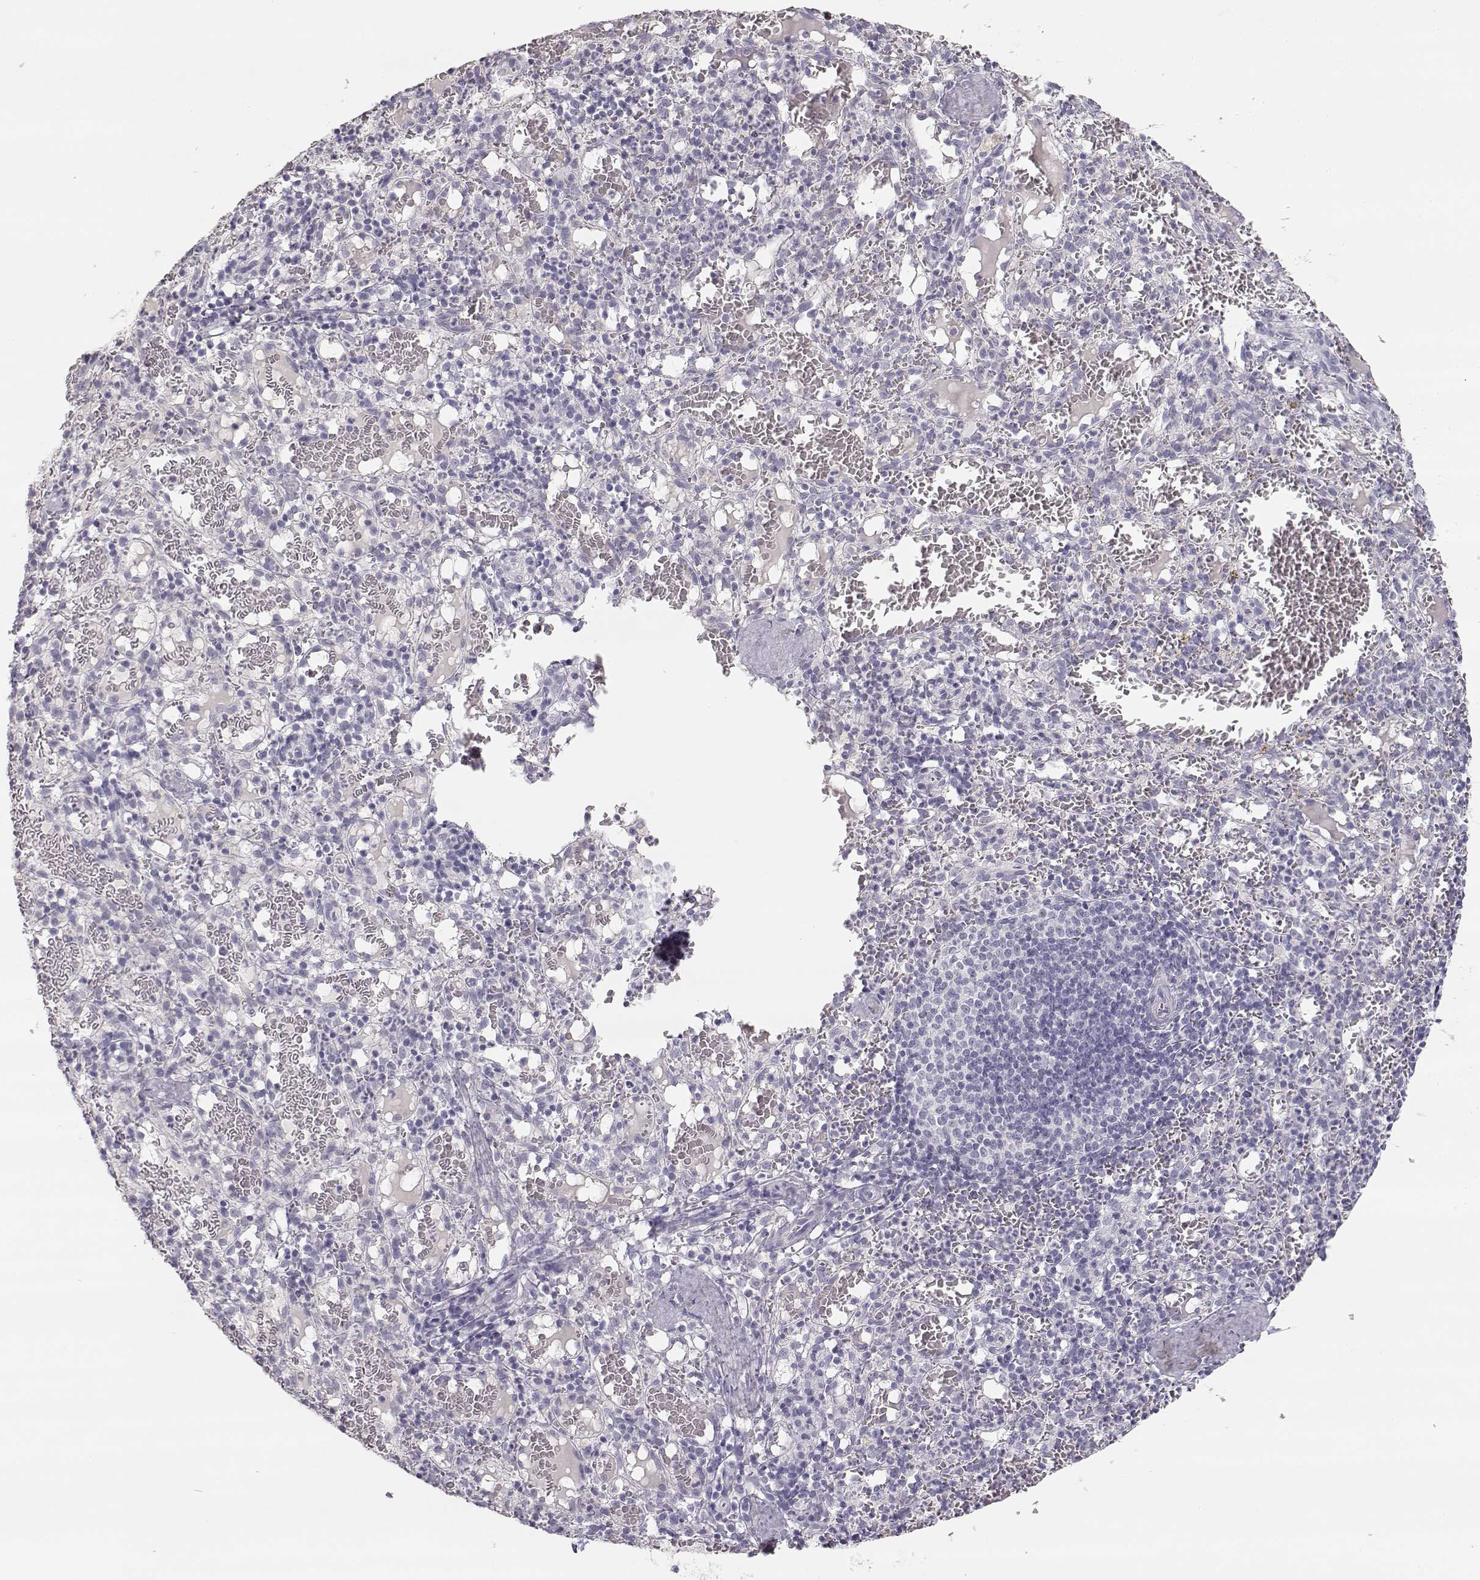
{"staining": {"intensity": "negative", "quantity": "none", "location": "none"}, "tissue": "spleen", "cell_type": "Cells in red pulp", "image_type": "normal", "snomed": [{"axis": "morphology", "description": "Normal tissue, NOS"}, {"axis": "topography", "description": "Spleen"}], "caption": "Unremarkable spleen was stained to show a protein in brown. There is no significant staining in cells in red pulp. The staining is performed using DAB (3,3'-diaminobenzidine) brown chromogen with nuclei counter-stained in using hematoxylin.", "gene": "TKTL1", "patient": {"sex": "male", "age": 11}}